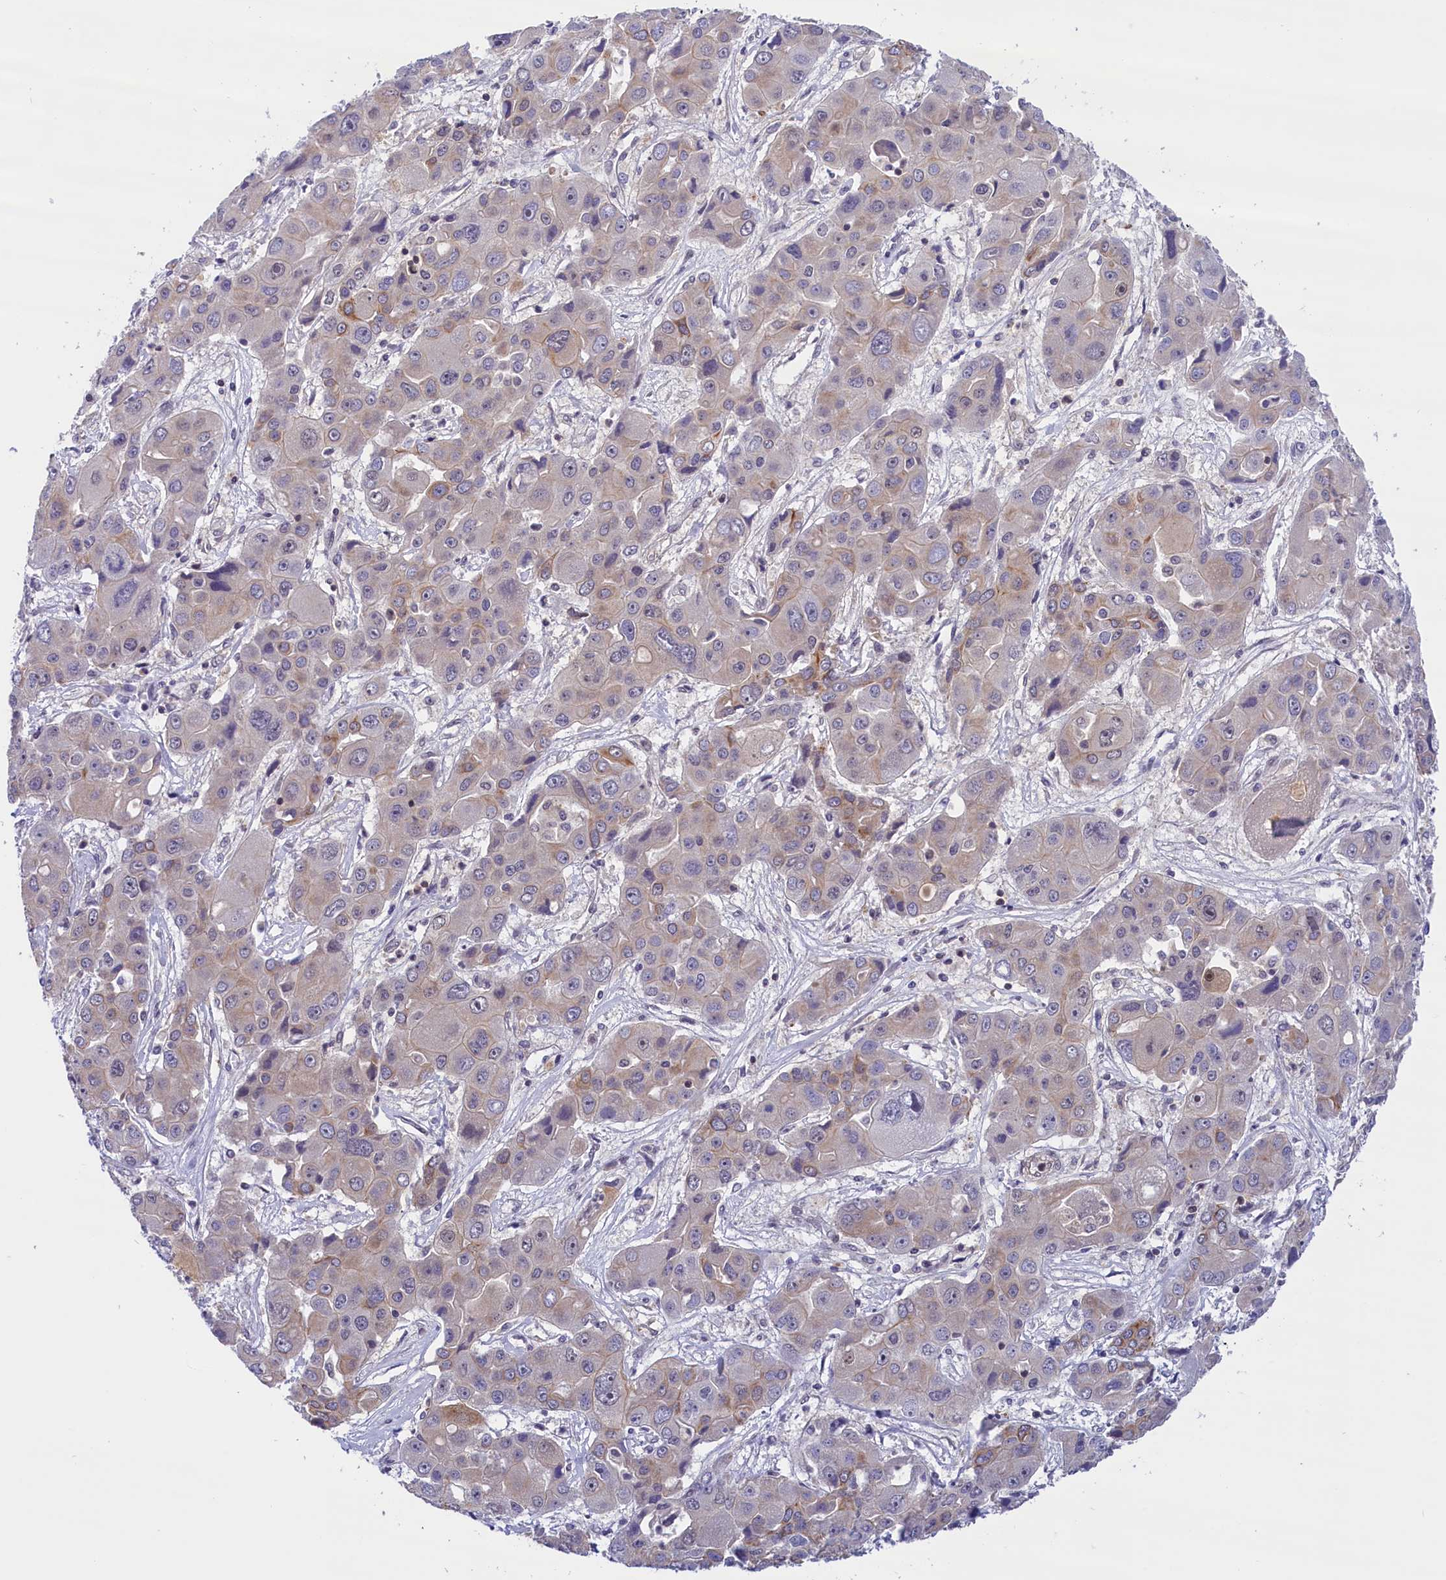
{"staining": {"intensity": "weak", "quantity": "<25%", "location": "cytoplasmic/membranous"}, "tissue": "liver cancer", "cell_type": "Tumor cells", "image_type": "cancer", "snomed": [{"axis": "morphology", "description": "Cholangiocarcinoma"}, {"axis": "topography", "description": "Liver"}], "caption": "Immunohistochemistry (IHC) of human liver cancer (cholangiocarcinoma) exhibits no expression in tumor cells. (DAB immunohistochemistry (IHC), high magnification).", "gene": "TBCB", "patient": {"sex": "male", "age": 67}}